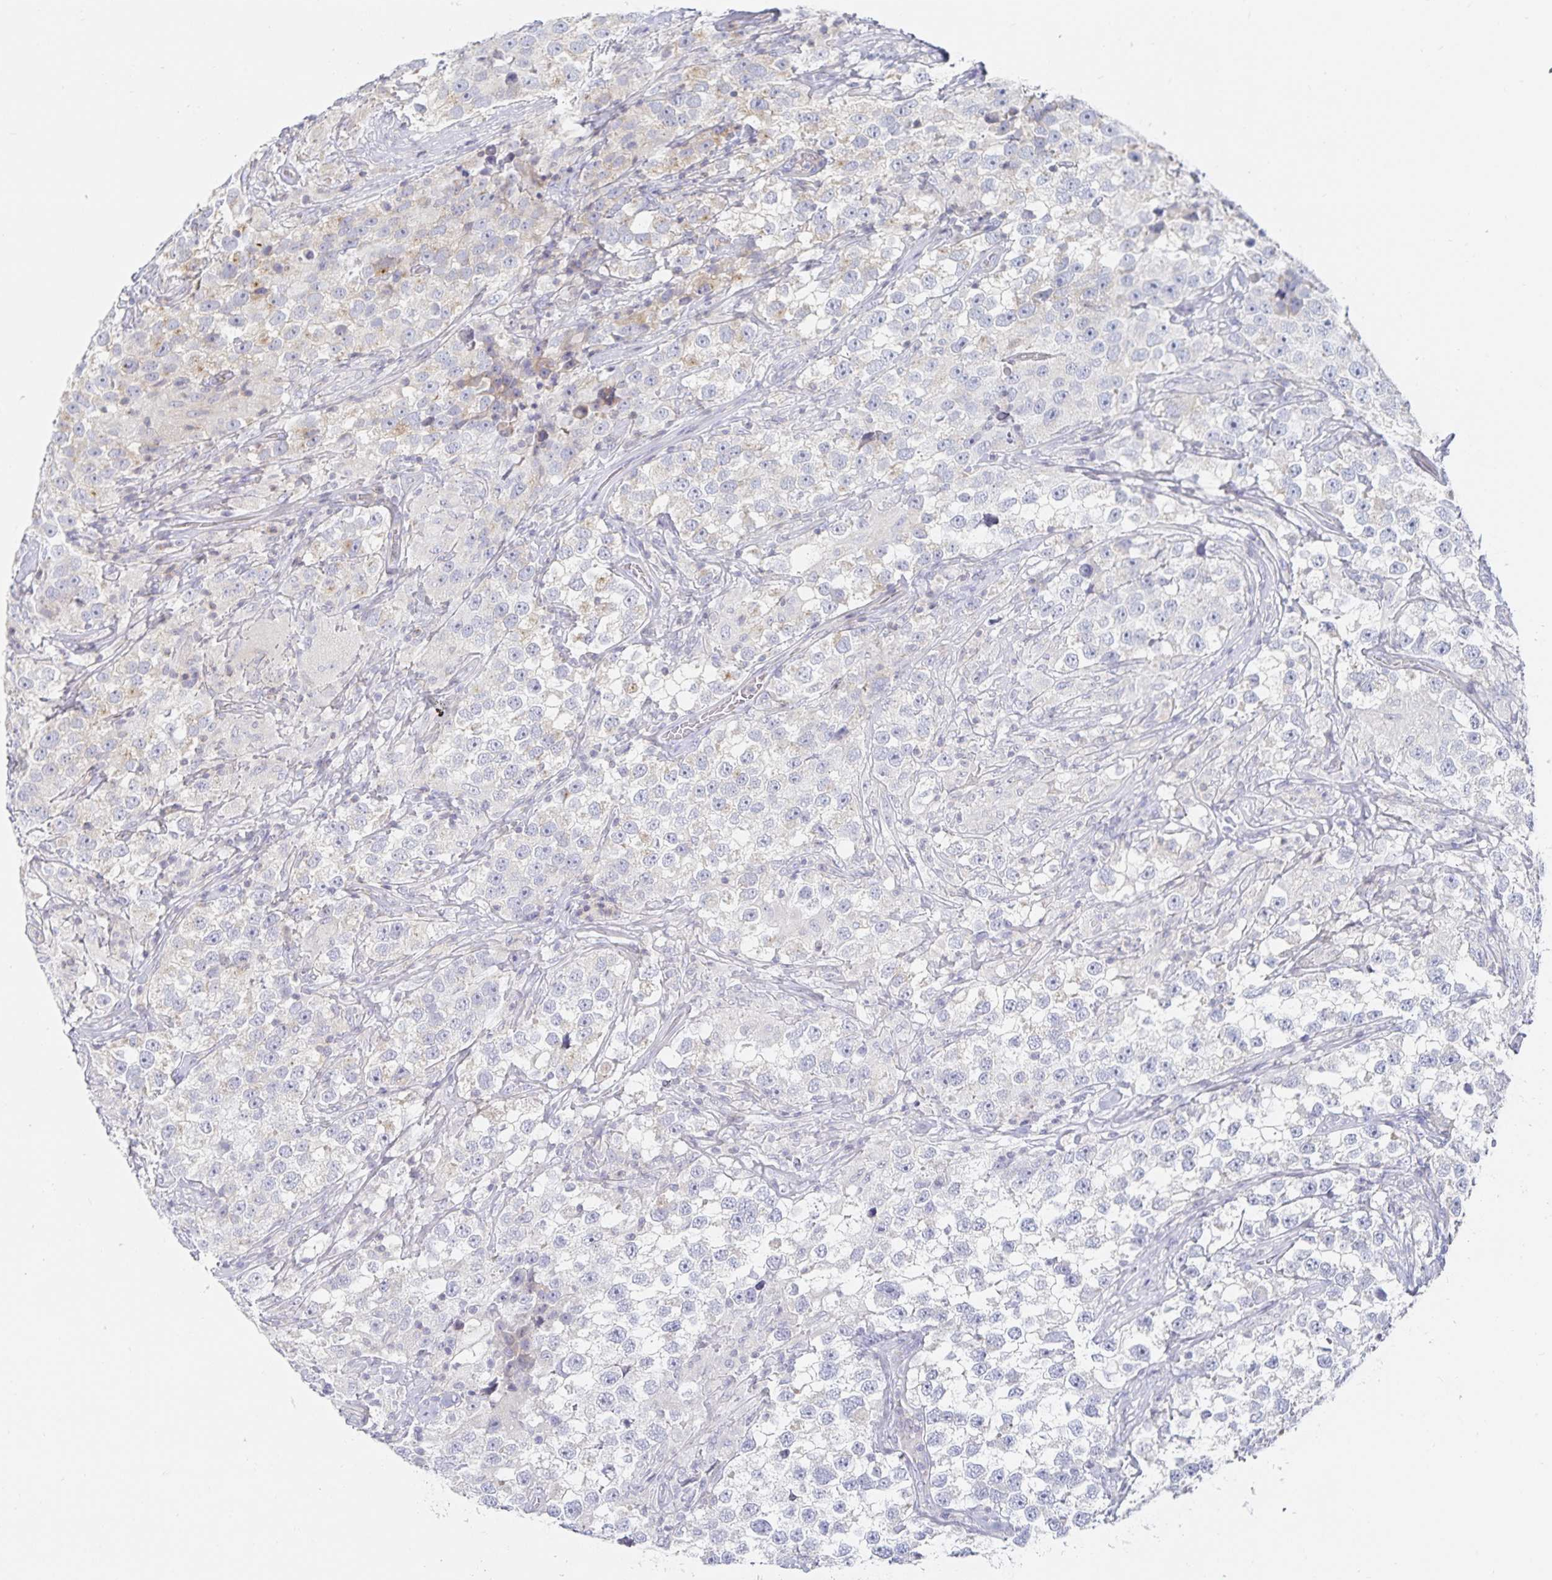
{"staining": {"intensity": "negative", "quantity": "none", "location": "none"}, "tissue": "testis cancer", "cell_type": "Tumor cells", "image_type": "cancer", "snomed": [{"axis": "morphology", "description": "Seminoma, NOS"}, {"axis": "topography", "description": "Testis"}], "caption": "A photomicrograph of human testis cancer is negative for staining in tumor cells.", "gene": "SFTPA1", "patient": {"sex": "male", "age": 46}}